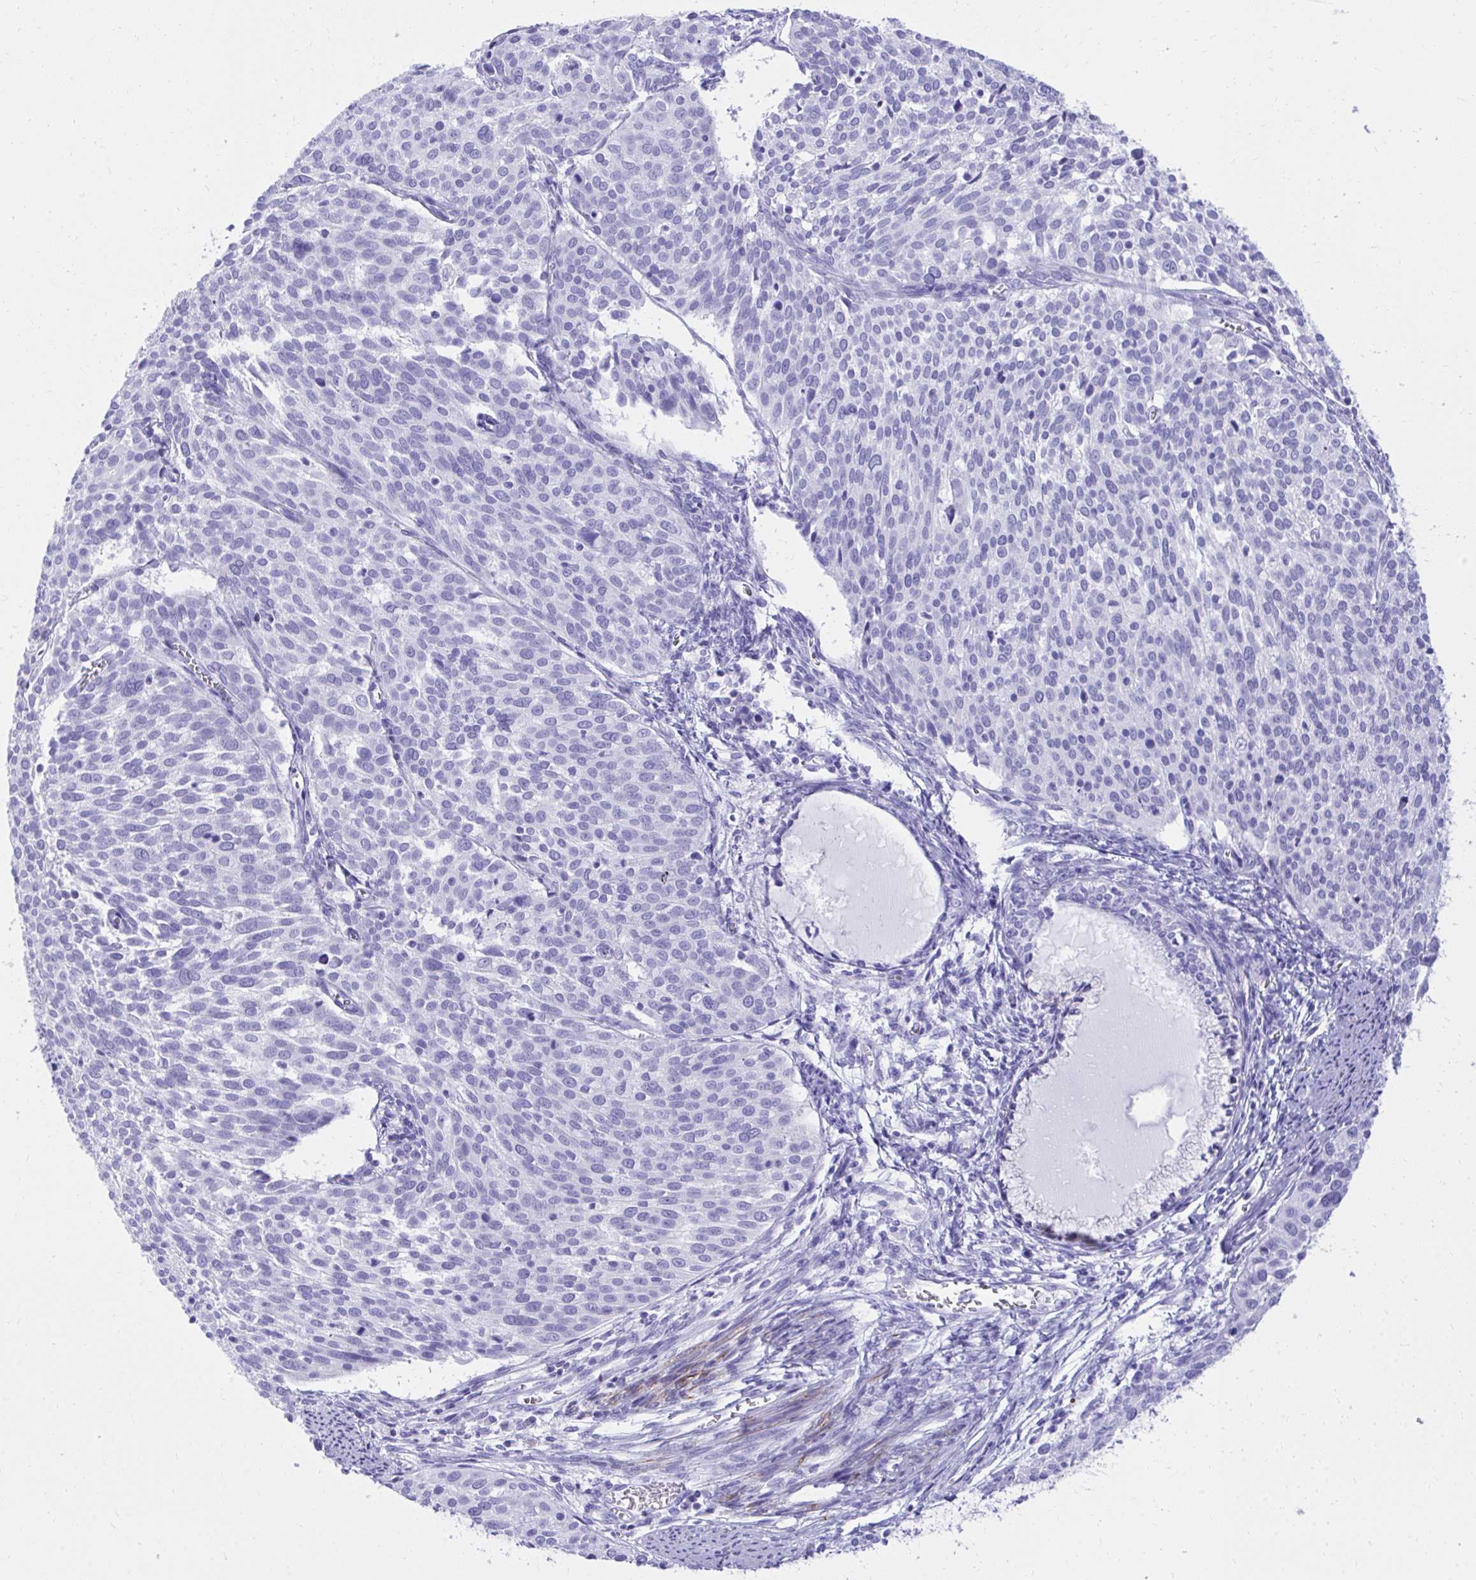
{"staining": {"intensity": "negative", "quantity": "none", "location": "none"}, "tissue": "cervical cancer", "cell_type": "Tumor cells", "image_type": "cancer", "snomed": [{"axis": "morphology", "description": "Squamous cell carcinoma, NOS"}, {"axis": "topography", "description": "Cervix"}], "caption": "Immunohistochemistry of cervical squamous cell carcinoma reveals no staining in tumor cells.", "gene": "KCNN4", "patient": {"sex": "female", "age": 39}}